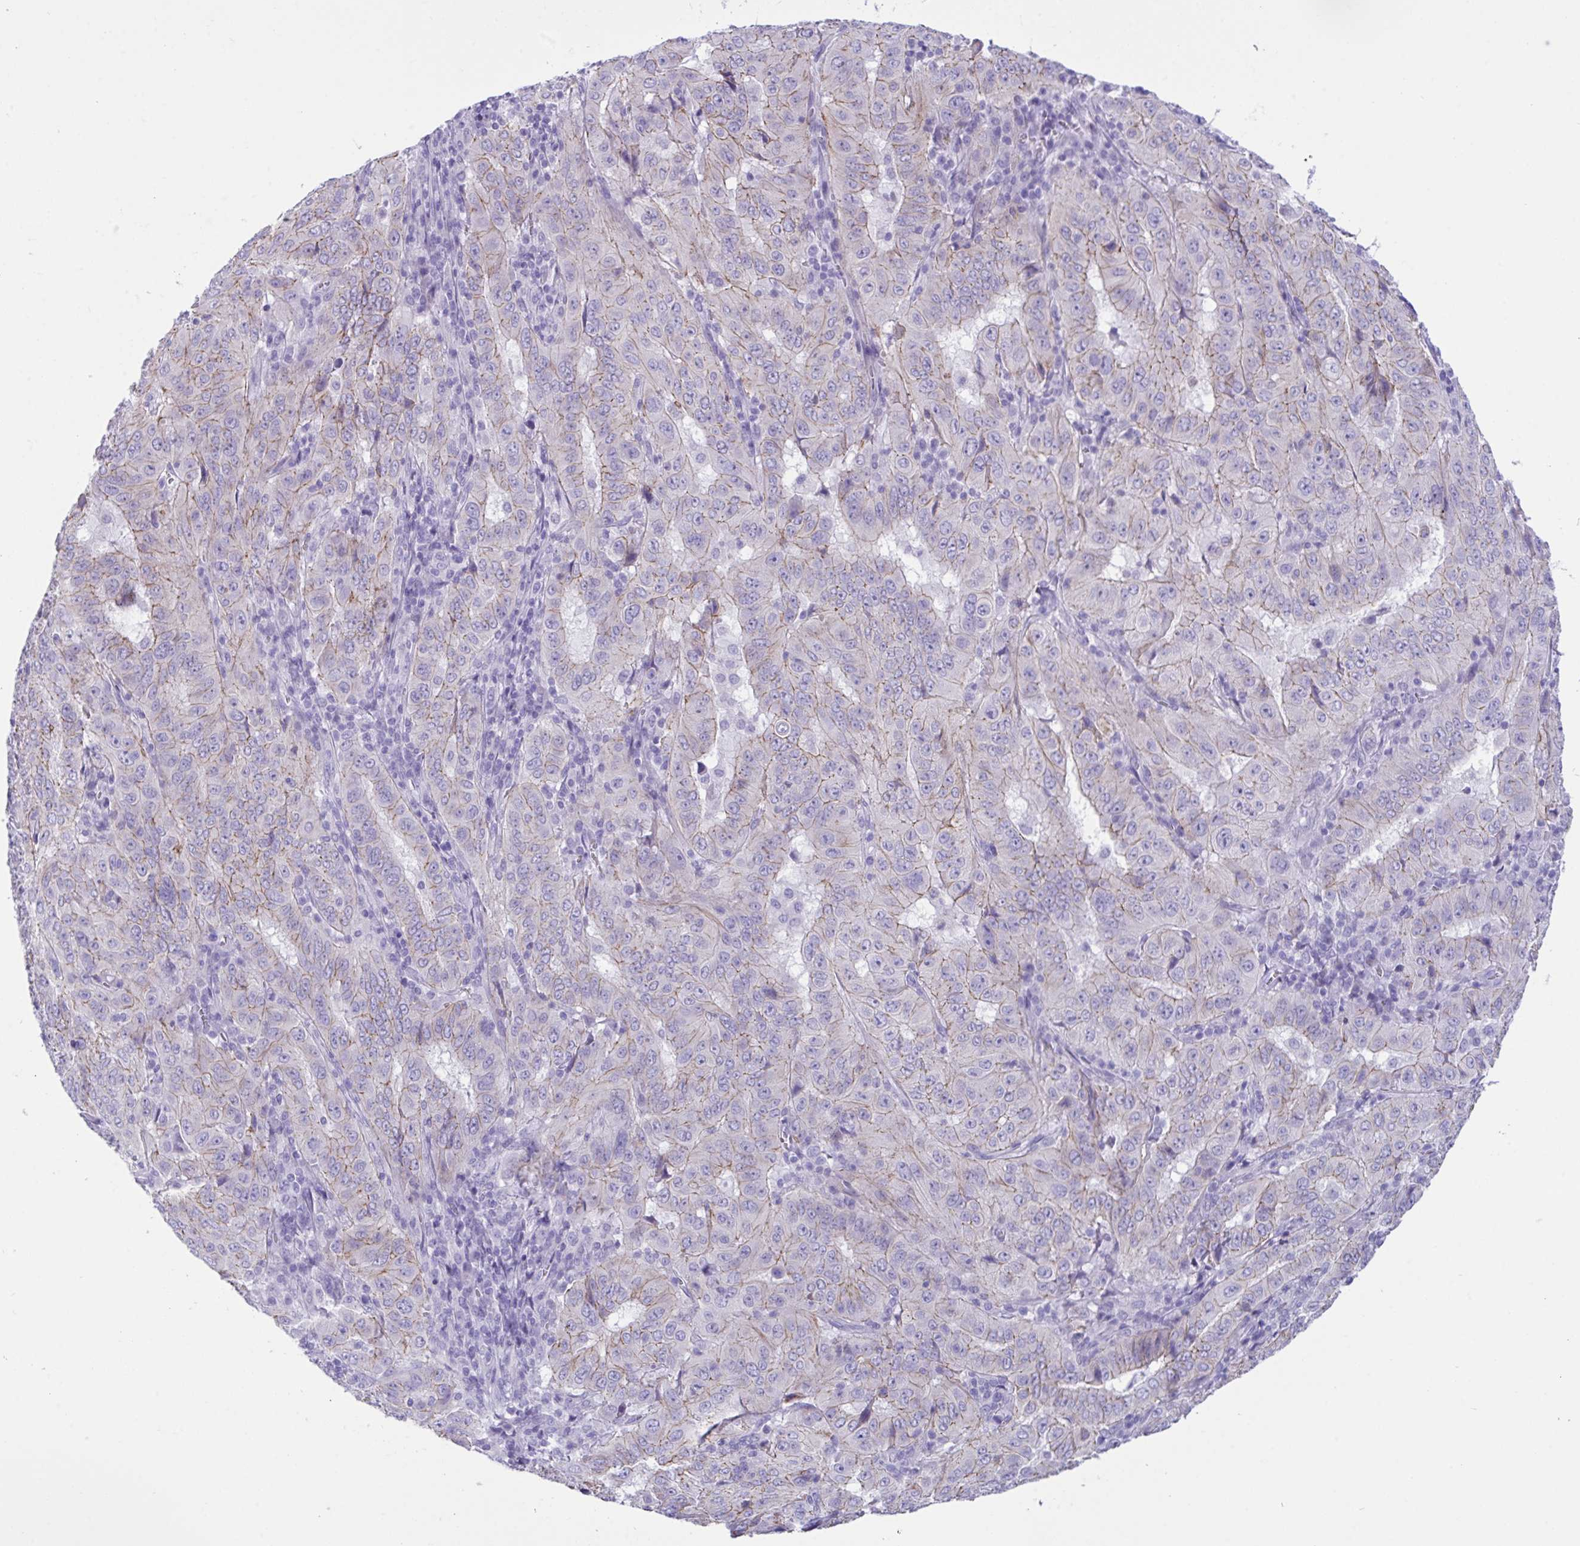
{"staining": {"intensity": "weak", "quantity": "25%-75%", "location": "cytoplasmic/membranous"}, "tissue": "pancreatic cancer", "cell_type": "Tumor cells", "image_type": "cancer", "snomed": [{"axis": "morphology", "description": "Adenocarcinoma, NOS"}, {"axis": "topography", "description": "Pancreas"}], "caption": "An immunohistochemistry (IHC) micrograph of neoplastic tissue is shown. Protein staining in brown highlights weak cytoplasmic/membranous positivity in pancreatic cancer within tumor cells. Using DAB (3,3'-diaminobenzidine) (brown) and hematoxylin (blue) stains, captured at high magnification using brightfield microscopy.", "gene": "GLB1L2", "patient": {"sex": "male", "age": 63}}